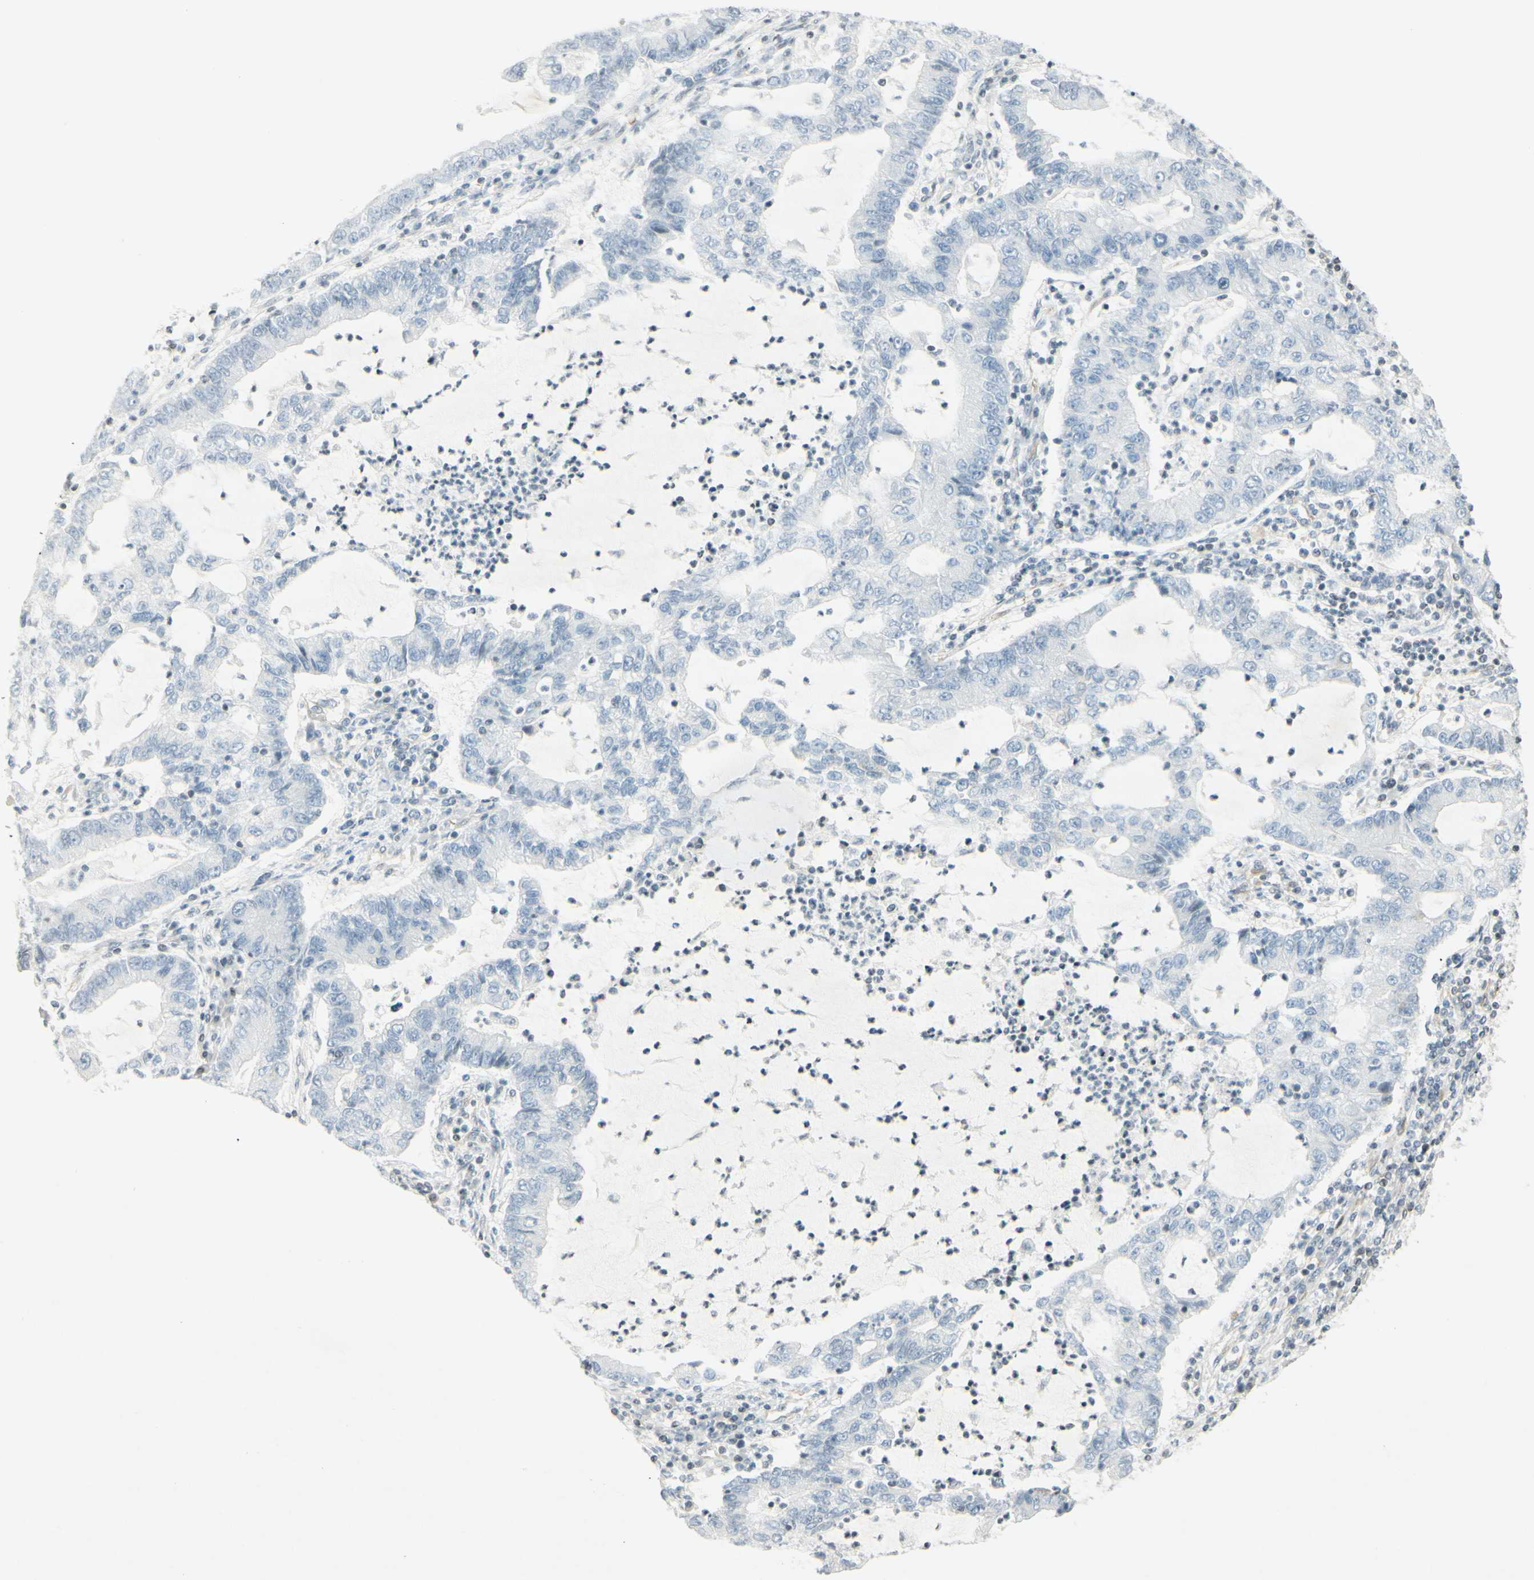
{"staining": {"intensity": "negative", "quantity": "none", "location": "none"}, "tissue": "lung cancer", "cell_type": "Tumor cells", "image_type": "cancer", "snomed": [{"axis": "morphology", "description": "Adenocarcinoma, NOS"}, {"axis": "topography", "description": "Lung"}], "caption": "DAB (3,3'-diaminobenzidine) immunohistochemical staining of human adenocarcinoma (lung) shows no significant staining in tumor cells.", "gene": "MAP1B", "patient": {"sex": "female", "age": 51}}